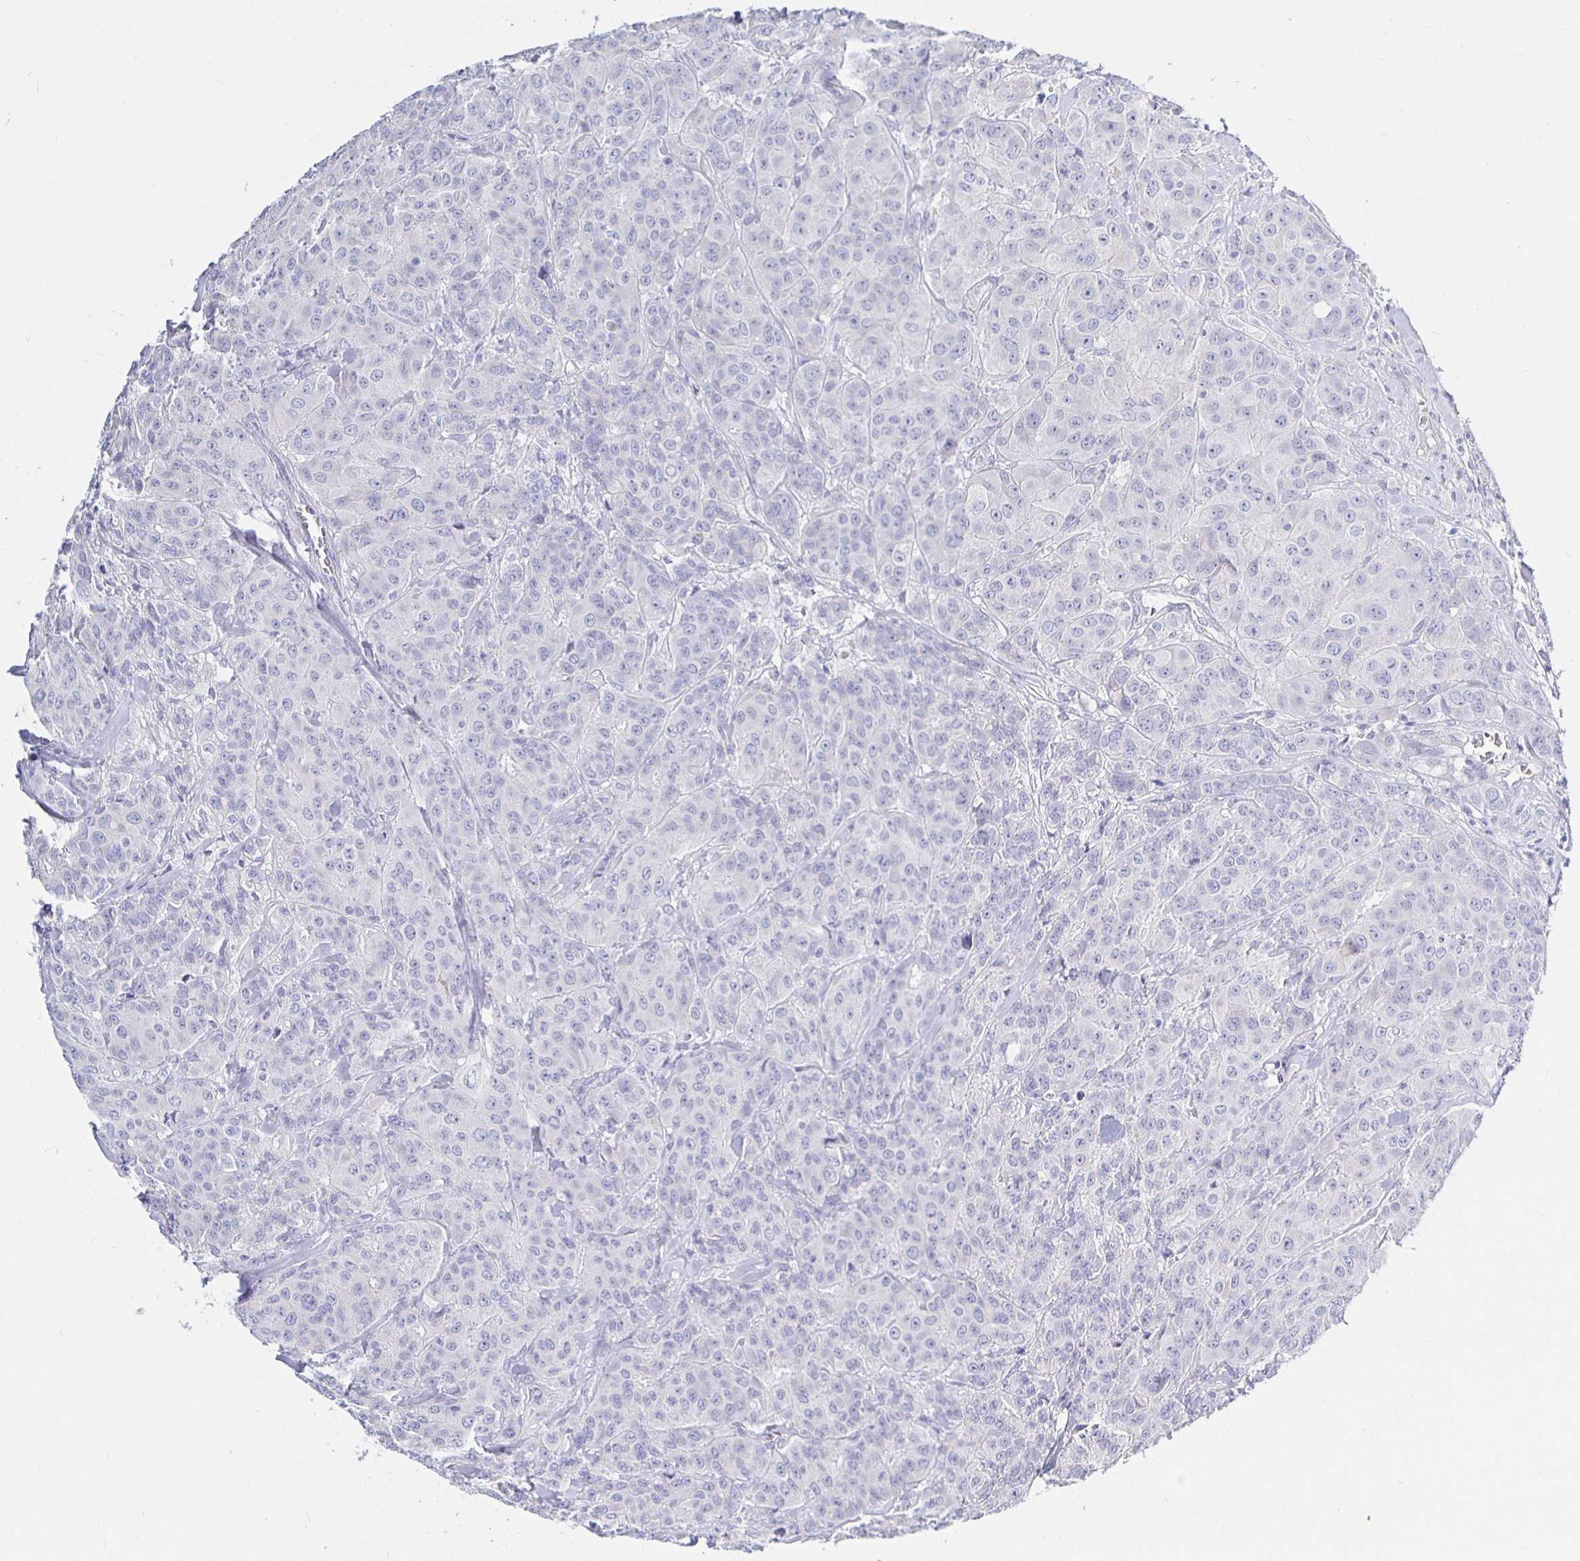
{"staining": {"intensity": "negative", "quantity": "none", "location": "none"}, "tissue": "breast cancer", "cell_type": "Tumor cells", "image_type": "cancer", "snomed": [{"axis": "morphology", "description": "Normal tissue, NOS"}, {"axis": "morphology", "description": "Duct carcinoma"}, {"axis": "topography", "description": "Breast"}], "caption": "IHC micrograph of human breast cancer (invasive ductal carcinoma) stained for a protein (brown), which shows no staining in tumor cells.", "gene": "UMOD", "patient": {"sex": "female", "age": 43}}